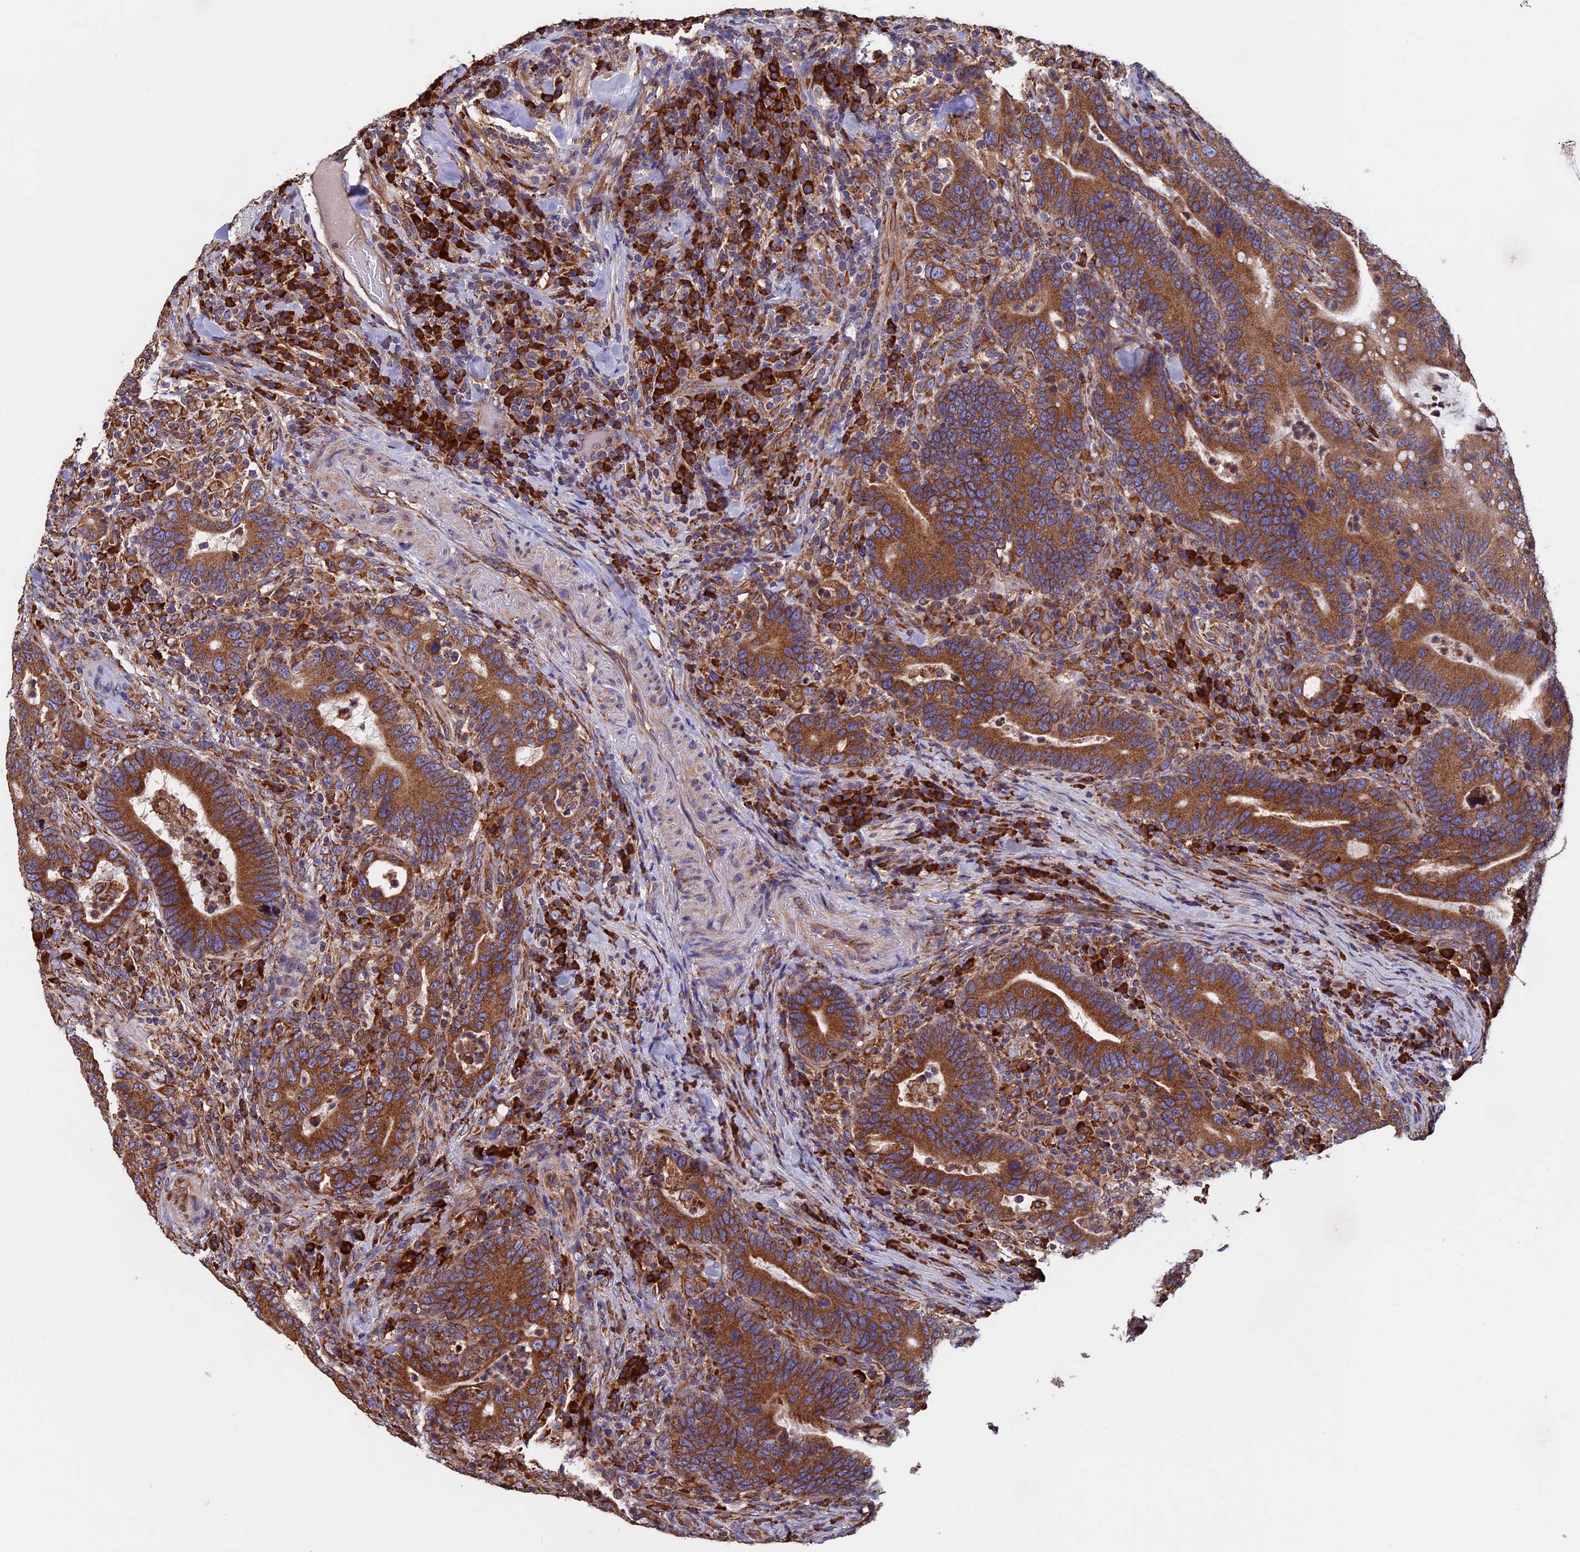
{"staining": {"intensity": "strong", "quantity": ">75%", "location": "cytoplasmic/membranous"}, "tissue": "colorectal cancer", "cell_type": "Tumor cells", "image_type": "cancer", "snomed": [{"axis": "morphology", "description": "Adenocarcinoma, NOS"}, {"axis": "topography", "description": "Colon"}], "caption": "IHC micrograph of adenocarcinoma (colorectal) stained for a protein (brown), which demonstrates high levels of strong cytoplasmic/membranous expression in approximately >75% of tumor cells.", "gene": "BTBD3", "patient": {"sex": "female", "age": 66}}